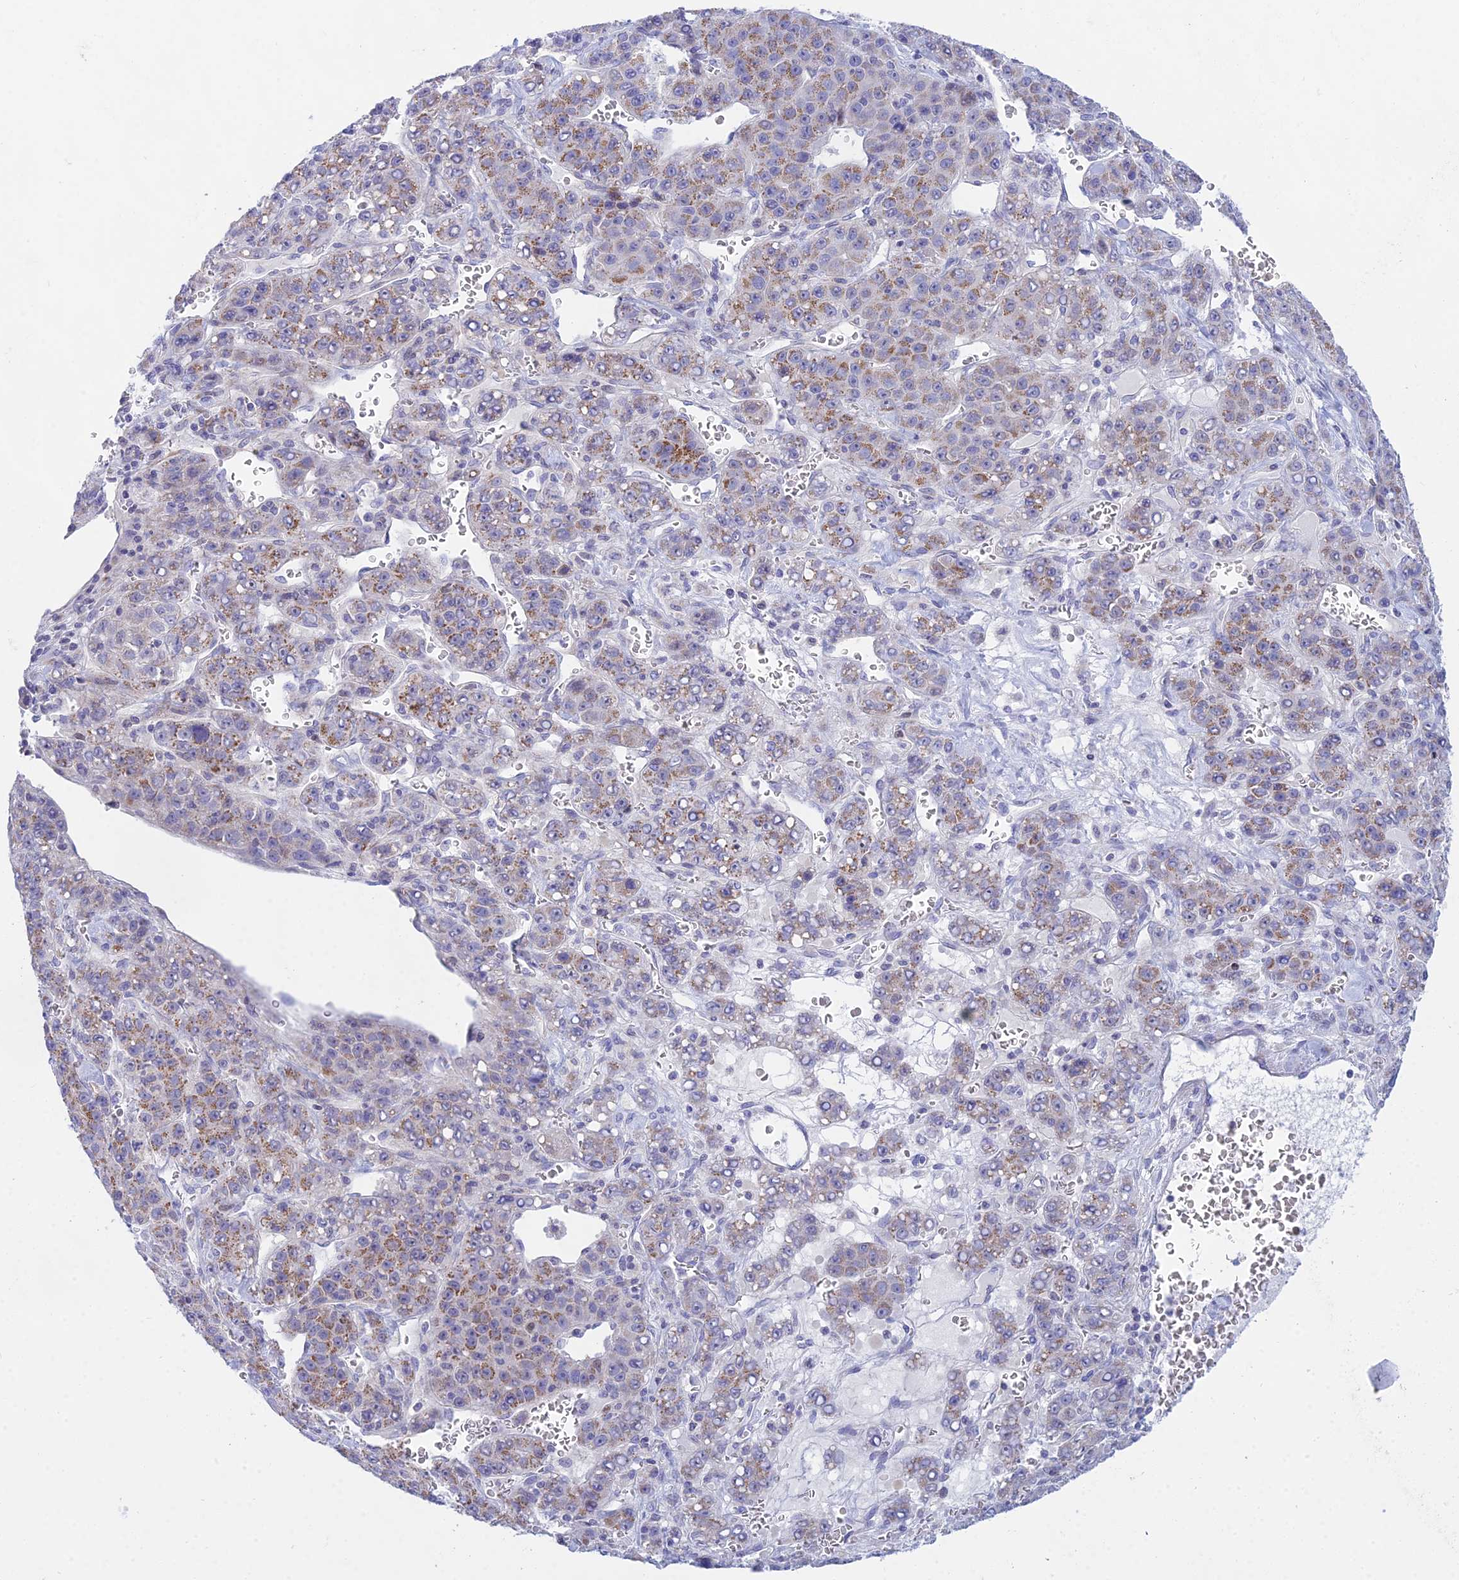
{"staining": {"intensity": "weak", "quantity": ">75%", "location": "cytoplasmic/membranous"}, "tissue": "liver cancer", "cell_type": "Tumor cells", "image_type": "cancer", "snomed": [{"axis": "morphology", "description": "Carcinoma, Hepatocellular, NOS"}, {"axis": "topography", "description": "Liver"}], "caption": "Liver cancer (hepatocellular carcinoma) stained for a protein (brown) demonstrates weak cytoplasmic/membranous positive expression in approximately >75% of tumor cells.", "gene": "PRR13", "patient": {"sex": "female", "age": 53}}